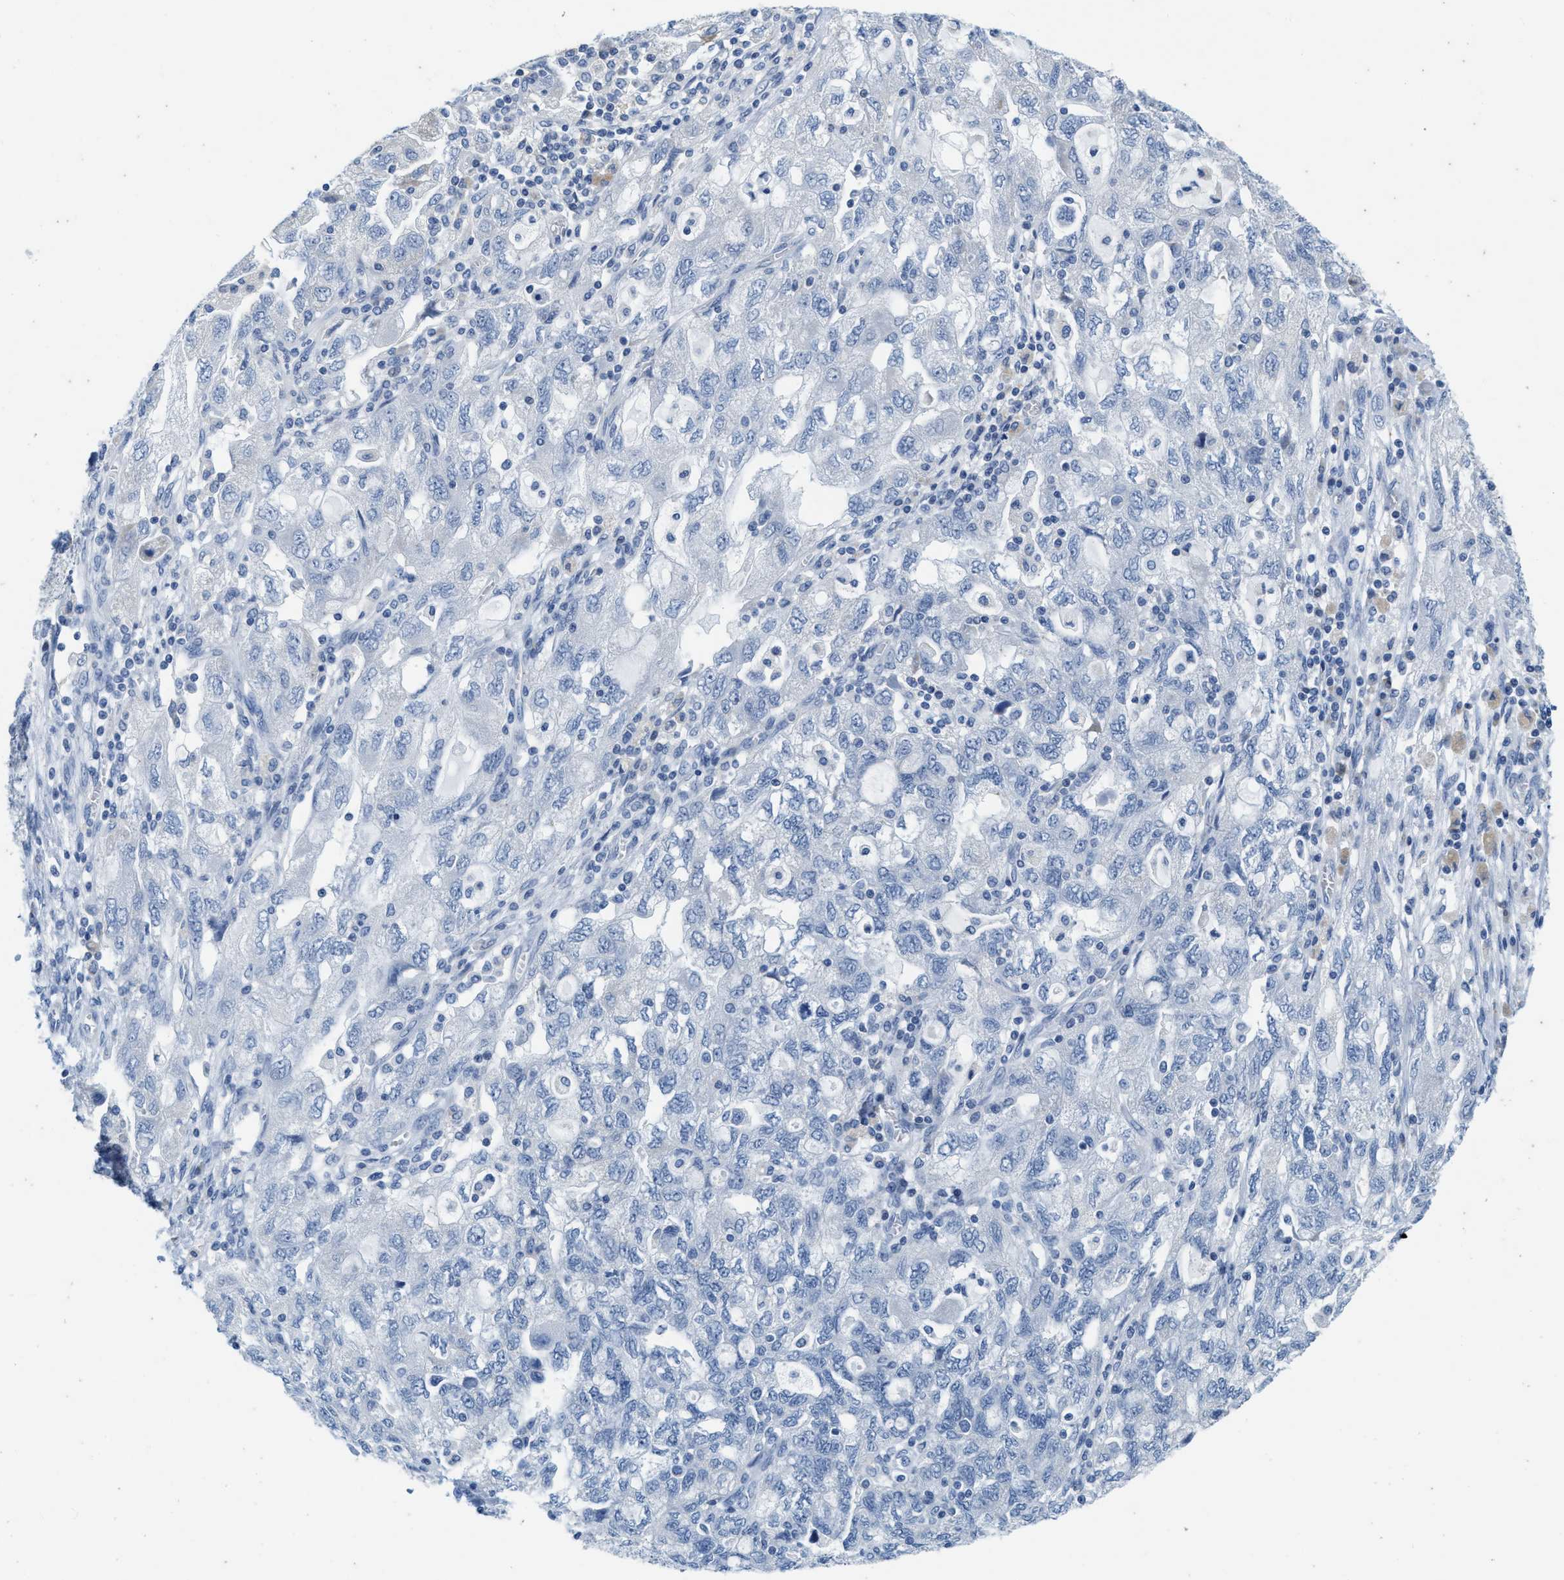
{"staining": {"intensity": "negative", "quantity": "none", "location": "none"}, "tissue": "ovarian cancer", "cell_type": "Tumor cells", "image_type": "cancer", "snomed": [{"axis": "morphology", "description": "Carcinoma, NOS"}, {"axis": "morphology", "description": "Cystadenocarcinoma, serous, NOS"}, {"axis": "topography", "description": "Ovary"}], "caption": "IHC image of ovarian cancer (carcinoma) stained for a protein (brown), which reveals no positivity in tumor cells.", "gene": "ABCB11", "patient": {"sex": "female", "age": 69}}